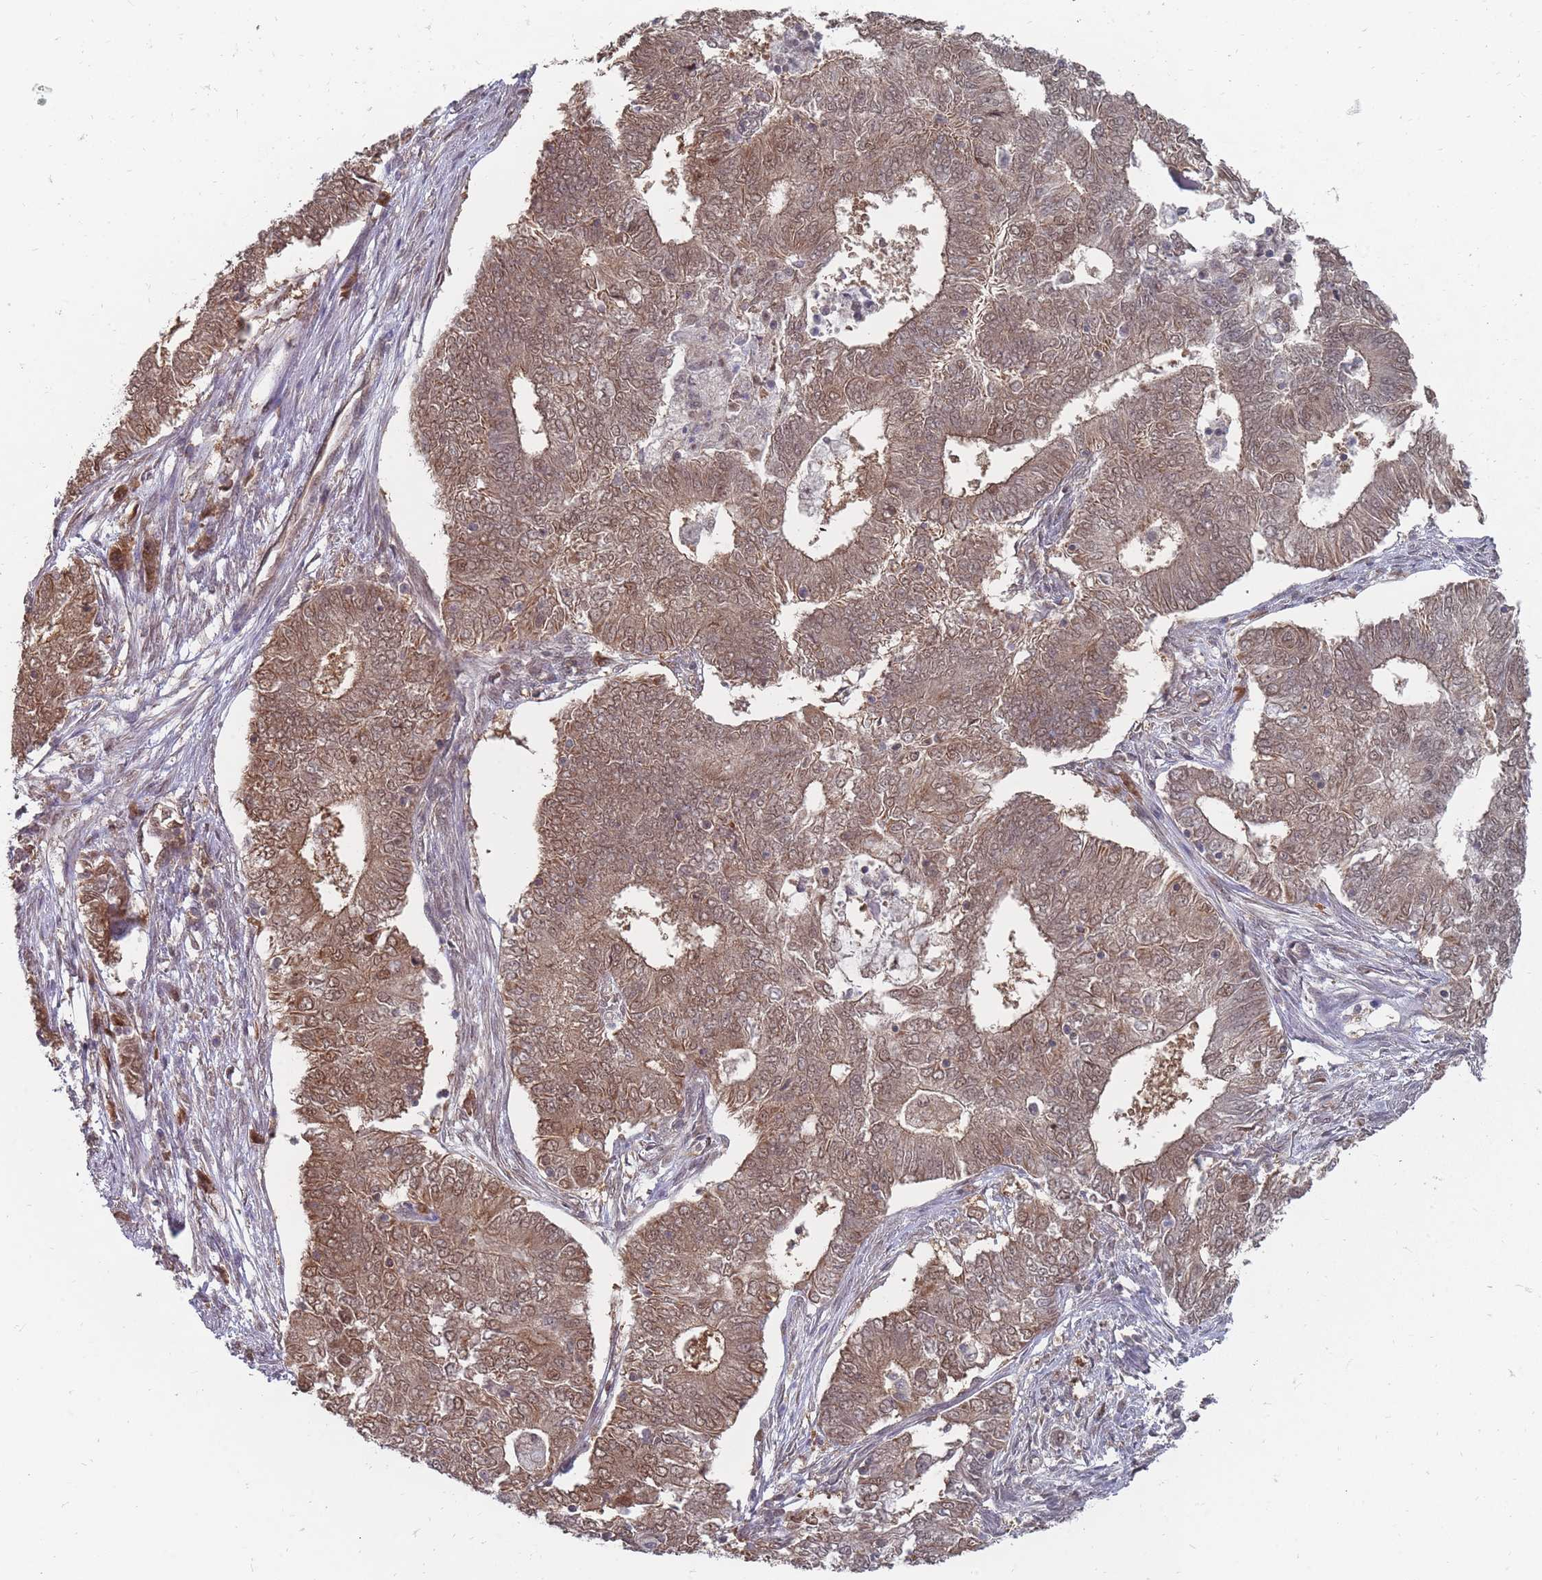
{"staining": {"intensity": "moderate", "quantity": ">75%", "location": "cytoplasmic/membranous,nuclear"}, "tissue": "endometrial cancer", "cell_type": "Tumor cells", "image_type": "cancer", "snomed": [{"axis": "morphology", "description": "Adenocarcinoma, NOS"}, {"axis": "topography", "description": "Endometrium"}], "caption": "Moderate cytoplasmic/membranous and nuclear staining for a protein is present in approximately >75% of tumor cells of endometrial cancer (adenocarcinoma) using IHC.", "gene": "NKD1", "patient": {"sex": "female", "age": 62}}